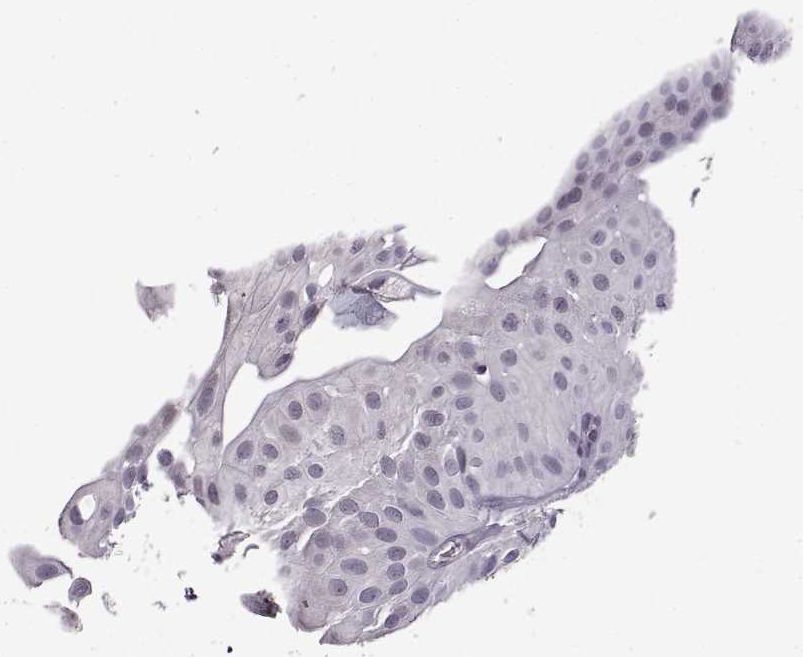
{"staining": {"intensity": "negative", "quantity": "none", "location": "none"}, "tissue": "urothelial cancer", "cell_type": "Tumor cells", "image_type": "cancer", "snomed": [{"axis": "morphology", "description": "Urothelial carcinoma, Low grade"}, {"axis": "topography", "description": "Urinary bladder"}], "caption": "A micrograph of human urothelial cancer is negative for staining in tumor cells.", "gene": "NEK2", "patient": {"sex": "male", "age": 72}}